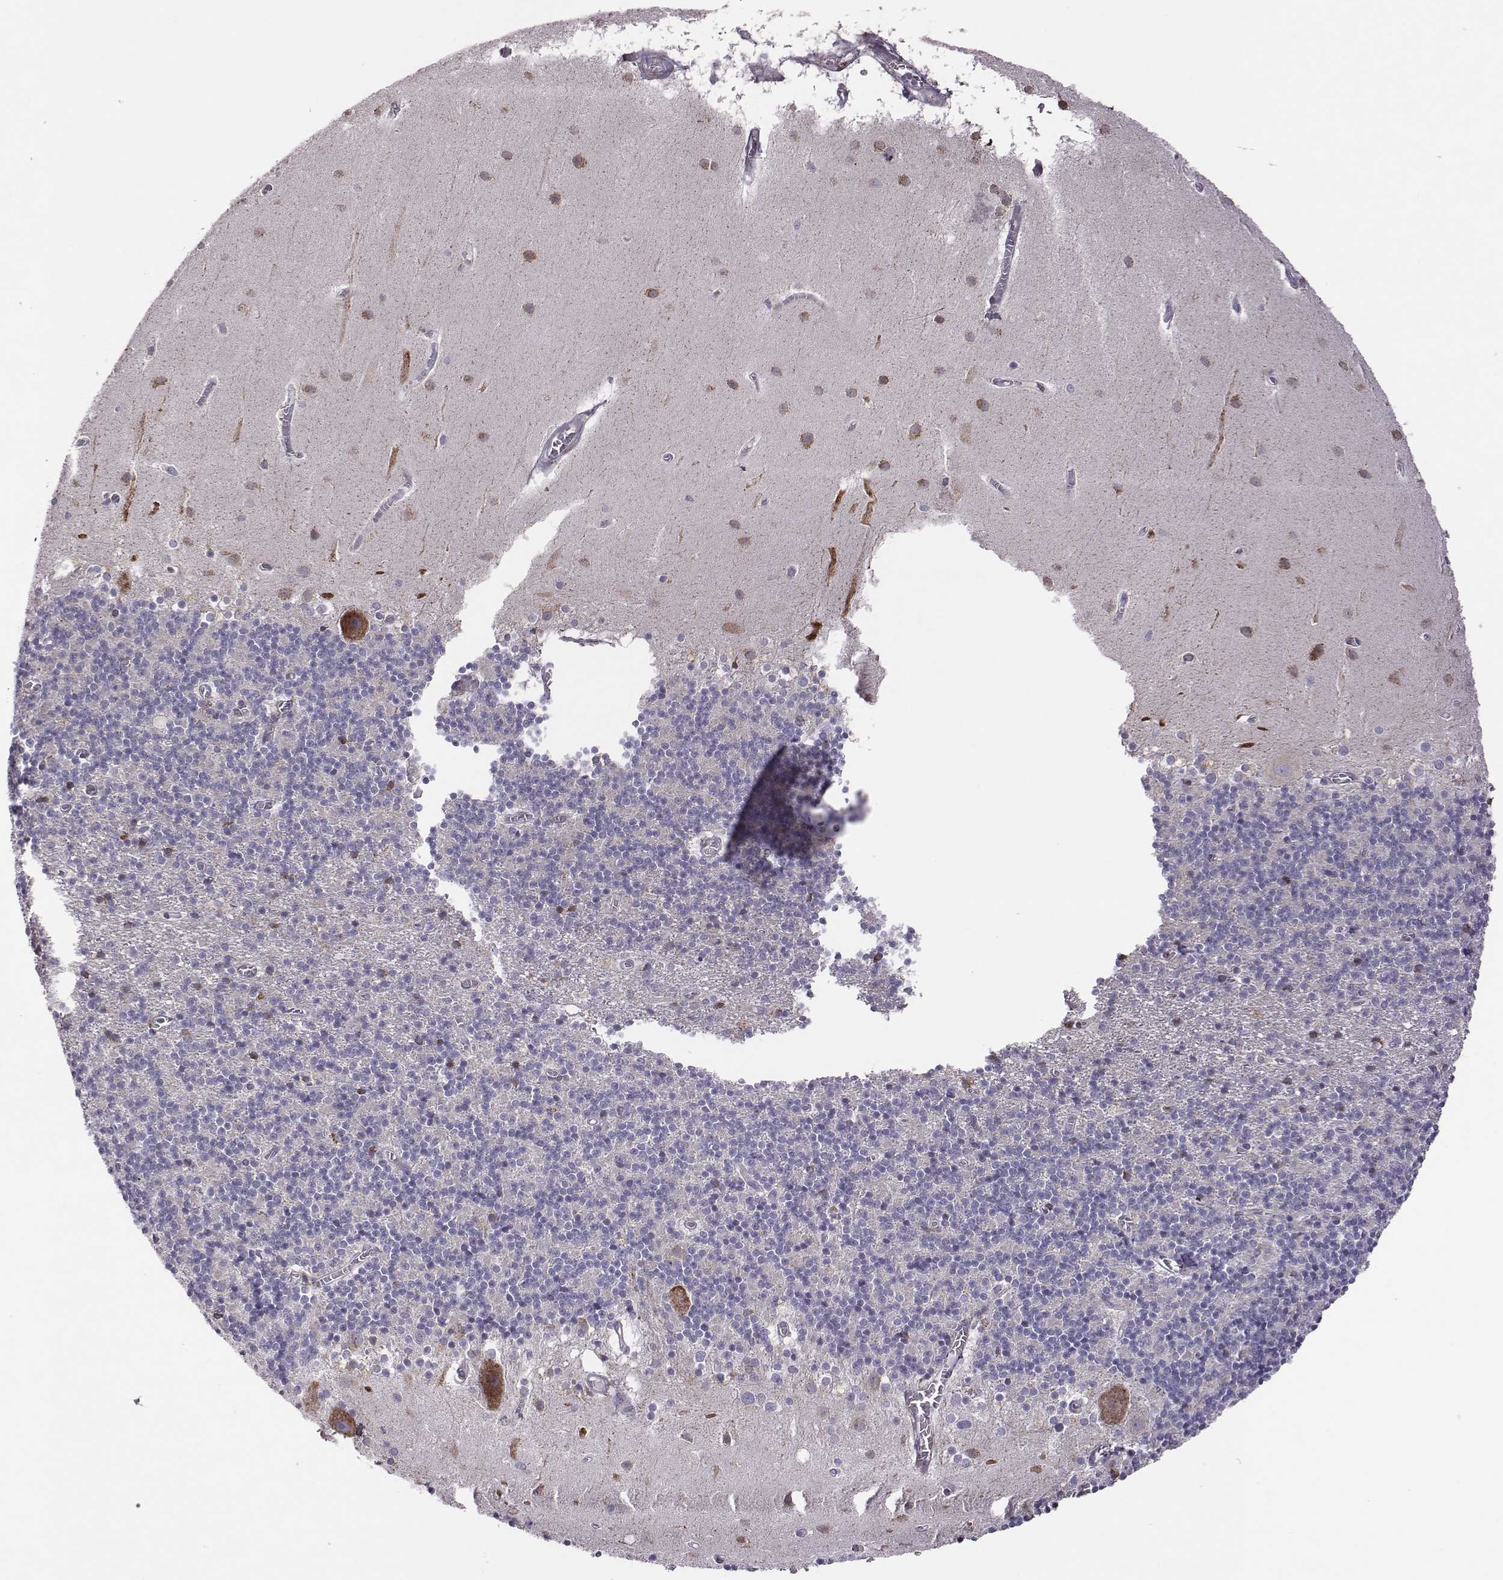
{"staining": {"intensity": "moderate", "quantity": "<25%", "location": "cytoplasmic/membranous"}, "tissue": "cerebellum", "cell_type": "Cells in granular layer", "image_type": "normal", "snomed": [{"axis": "morphology", "description": "Normal tissue, NOS"}, {"axis": "topography", "description": "Cerebellum"}], "caption": "Immunohistochemistry (IHC) (DAB) staining of benign cerebellum exhibits moderate cytoplasmic/membranous protein positivity in approximately <25% of cells in granular layer.", "gene": "SELENOI", "patient": {"sex": "male", "age": 70}}